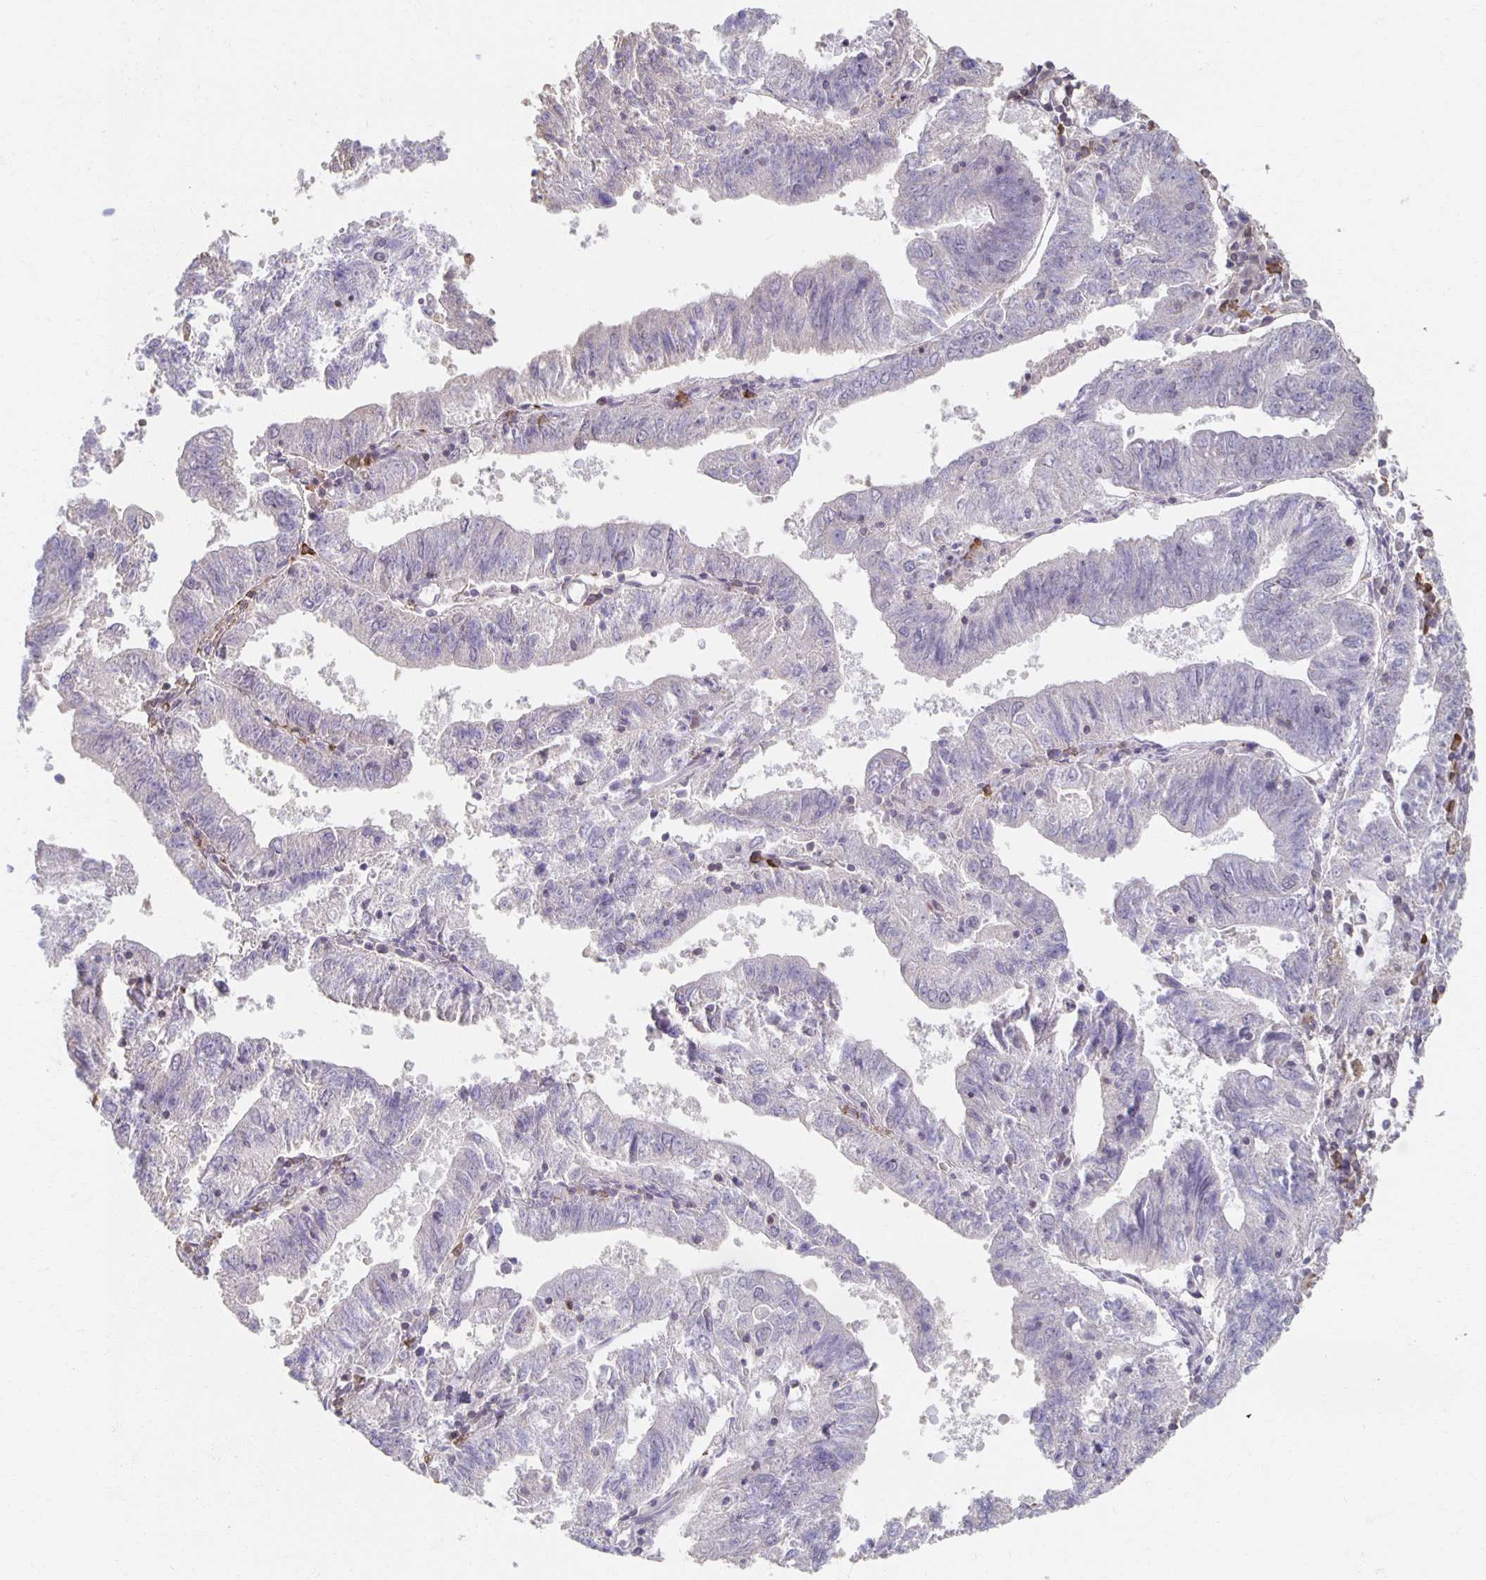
{"staining": {"intensity": "negative", "quantity": "none", "location": "none"}, "tissue": "endometrial cancer", "cell_type": "Tumor cells", "image_type": "cancer", "snomed": [{"axis": "morphology", "description": "Adenocarcinoma, NOS"}, {"axis": "topography", "description": "Endometrium"}], "caption": "Human endometrial cancer stained for a protein using IHC shows no staining in tumor cells.", "gene": "ZNF692", "patient": {"sex": "female", "age": 82}}